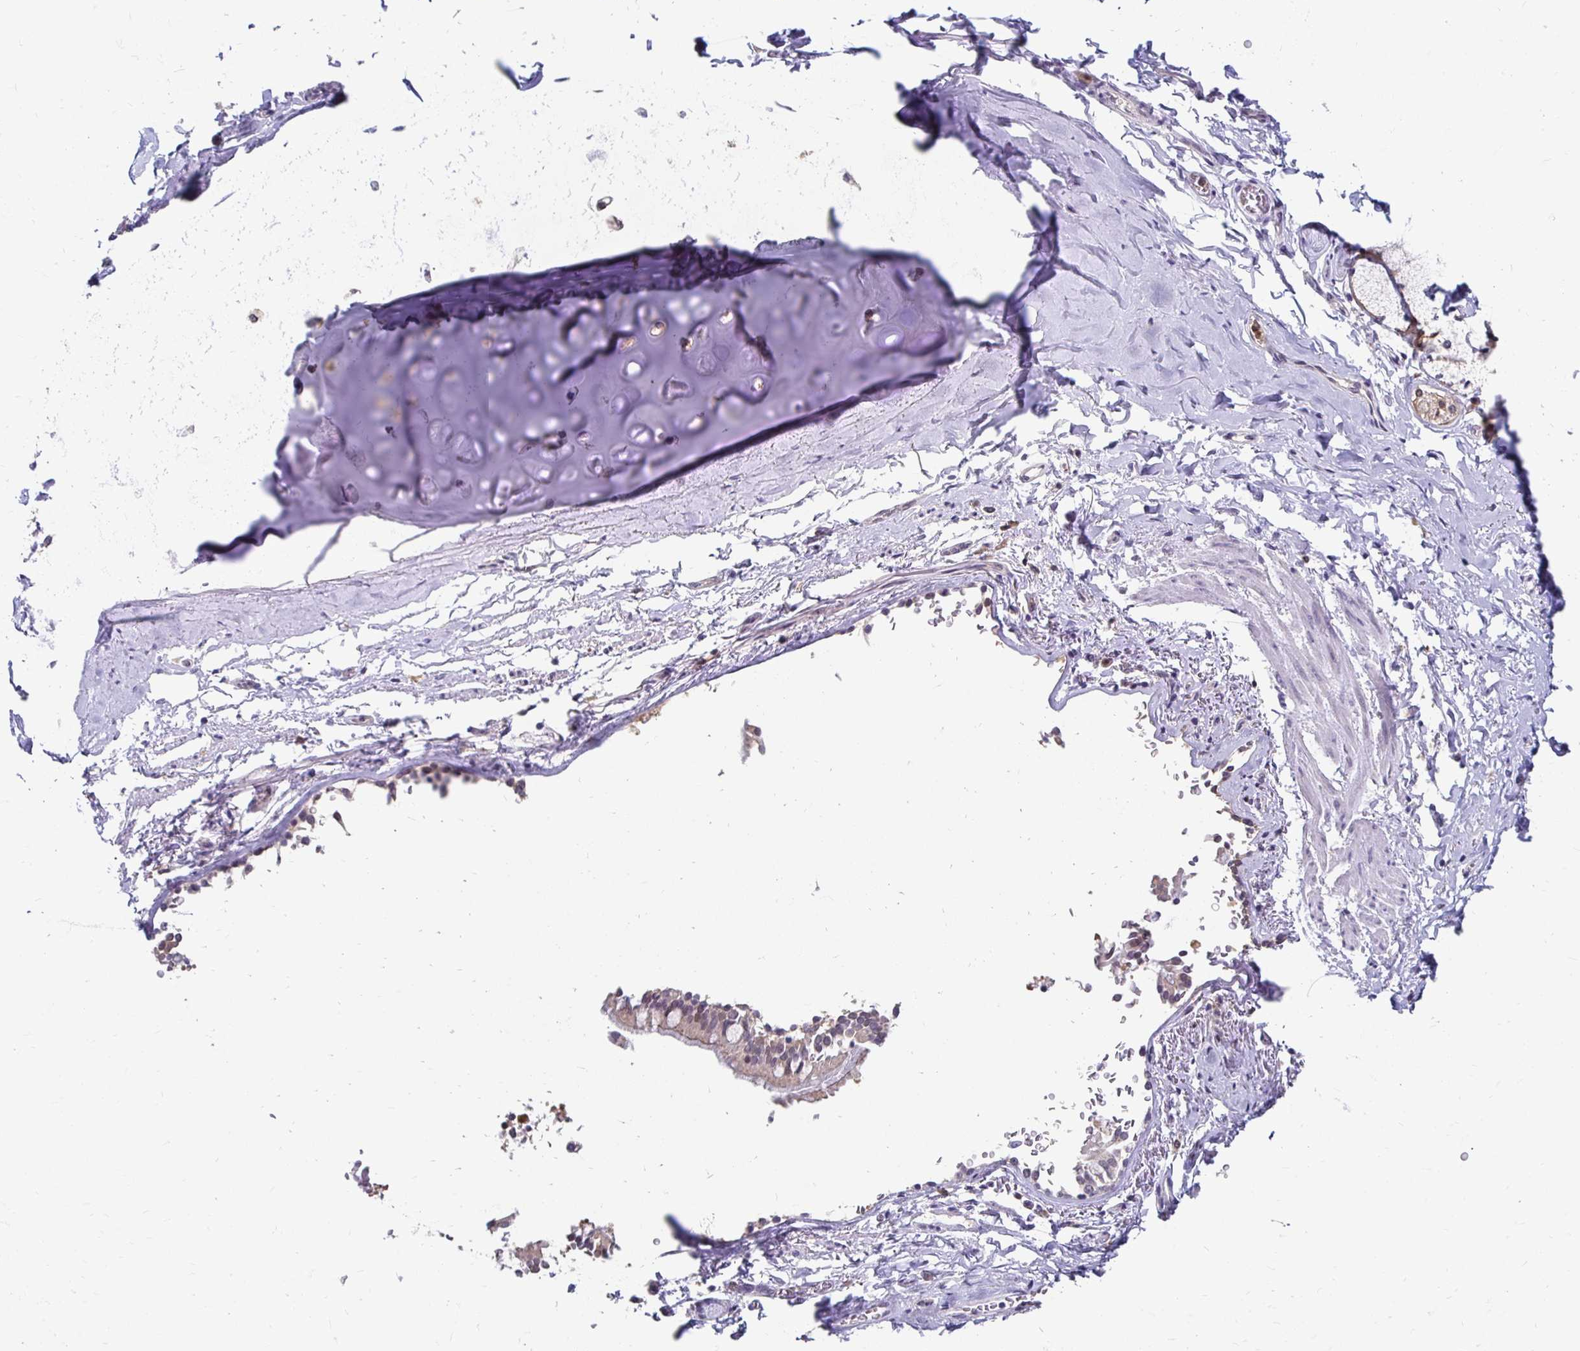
{"staining": {"intensity": "negative", "quantity": "none", "location": "none"}, "tissue": "adipose tissue", "cell_type": "Adipocytes", "image_type": "normal", "snomed": [{"axis": "morphology", "description": "Normal tissue, NOS"}, {"axis": "topography", "description": "Cartilage tissue"}, {"axis": "topography", "description": "Bronchus"}, {"axis": "topography", "description": "Peripheral nerve tissue"}], "caption": "Micrograph shows no significant protein positivity in adipocytes of normal adipose tissue. (Brightfield microscopy of DAB (3,3'-diaminobenzidine) immunohistochemistry at high magnification).", "gene": "PADI2", "patient": {"sex": "male", "age": 67}}